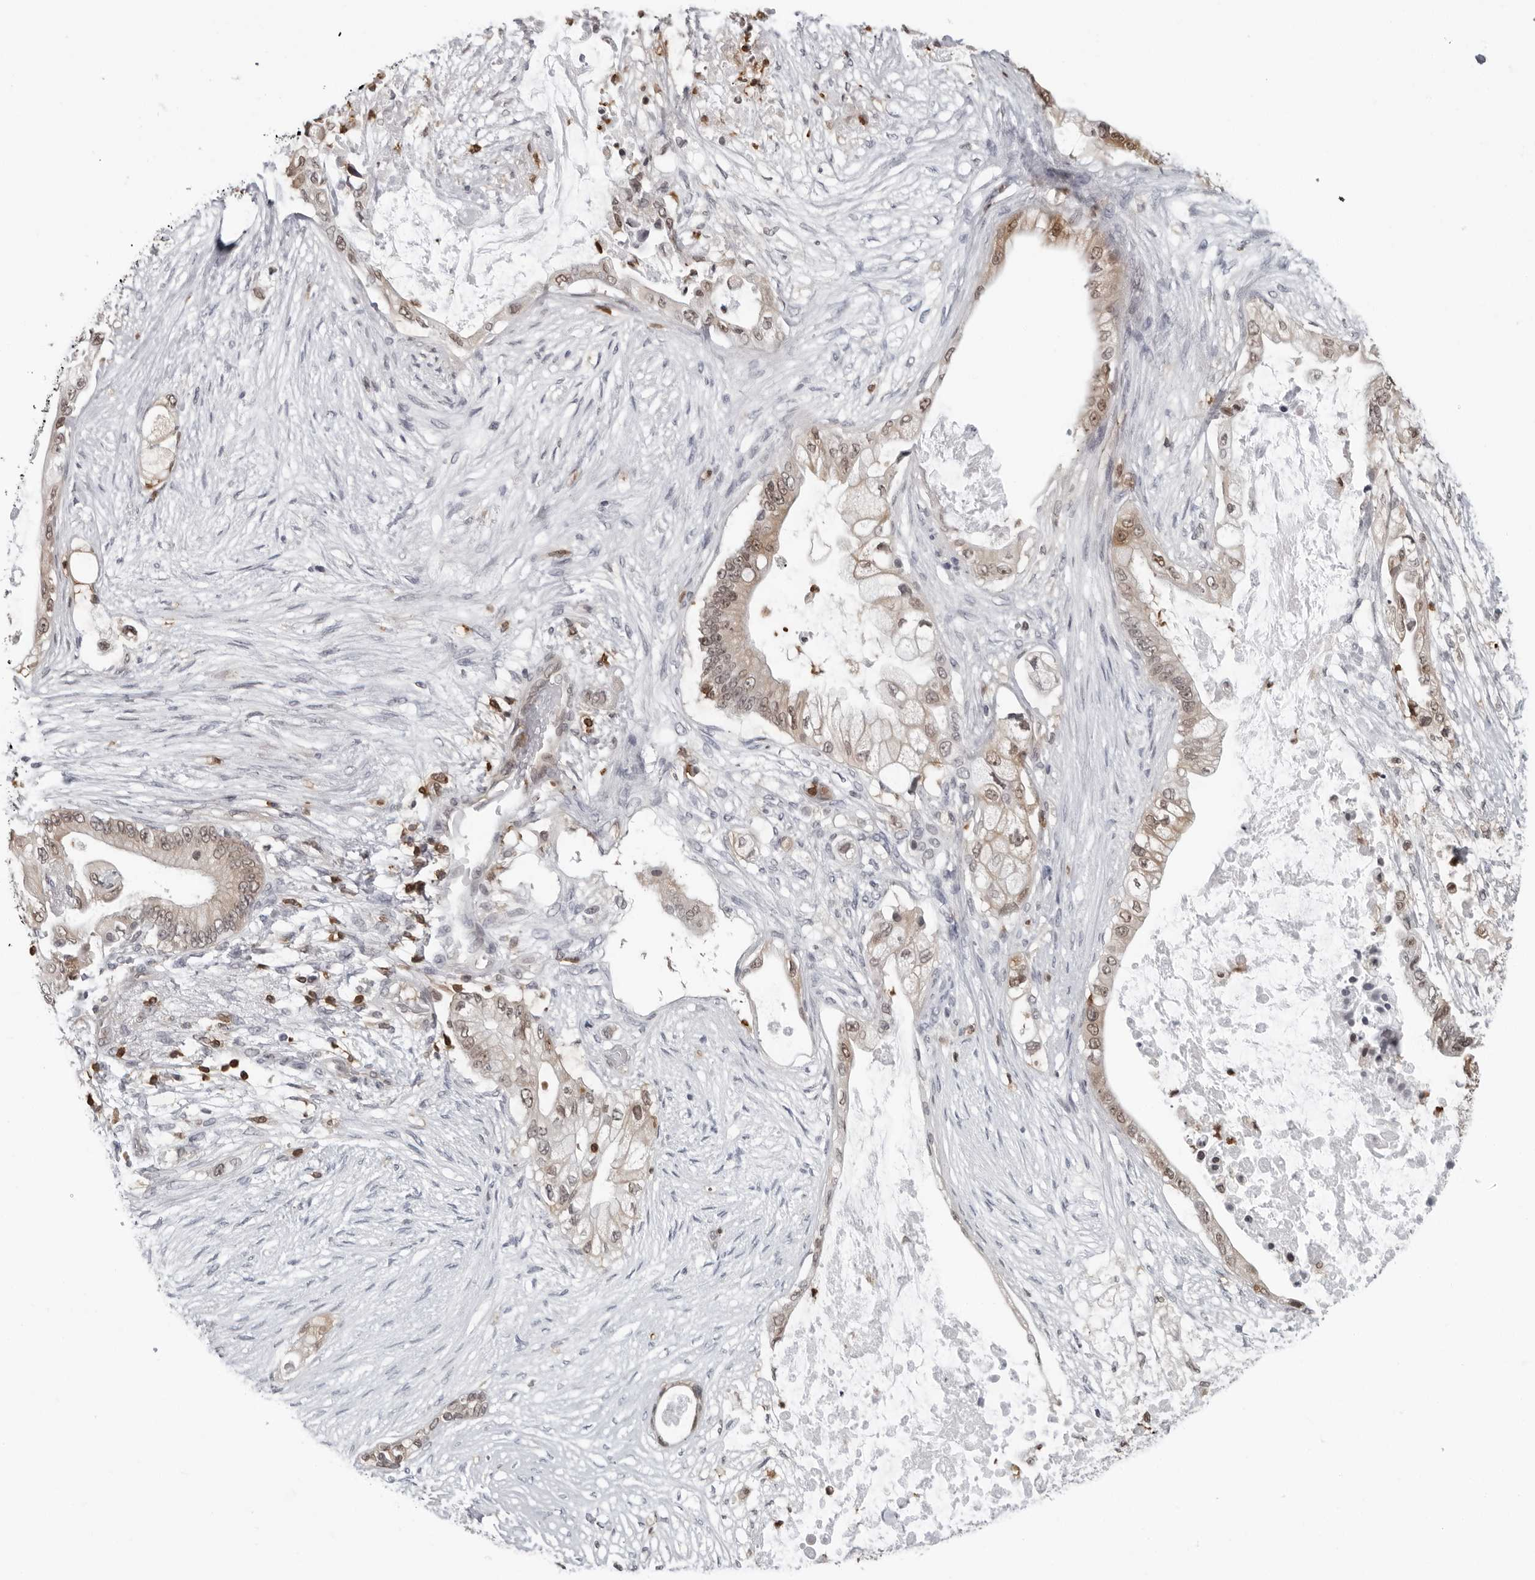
{"staining": {"intensity": "weak", "quantity": ">75%", "location": "cytoplasmic/membranous,nuclear"}, "tissue": "pancreatic cancer", "cell_type": "Tumor cells", "image_type": "cancer", "snomed": [{"axis": "morphology", "description": "Adenocarcinoma, NOS"}, {"axis": "topography", "description": "Pancreas"}], "caption": "A brown stain labels weak cytoplasmic/membranous and nuclear expression of a protein in human pancreatic adenocarcinoma tumor cells. Immunohistochemistry (ihc) stains the protein of interest in brown and the nuclei are stained blue.", "gene": "HSPH1", "patient": {"sex": "male", "age": 53}}